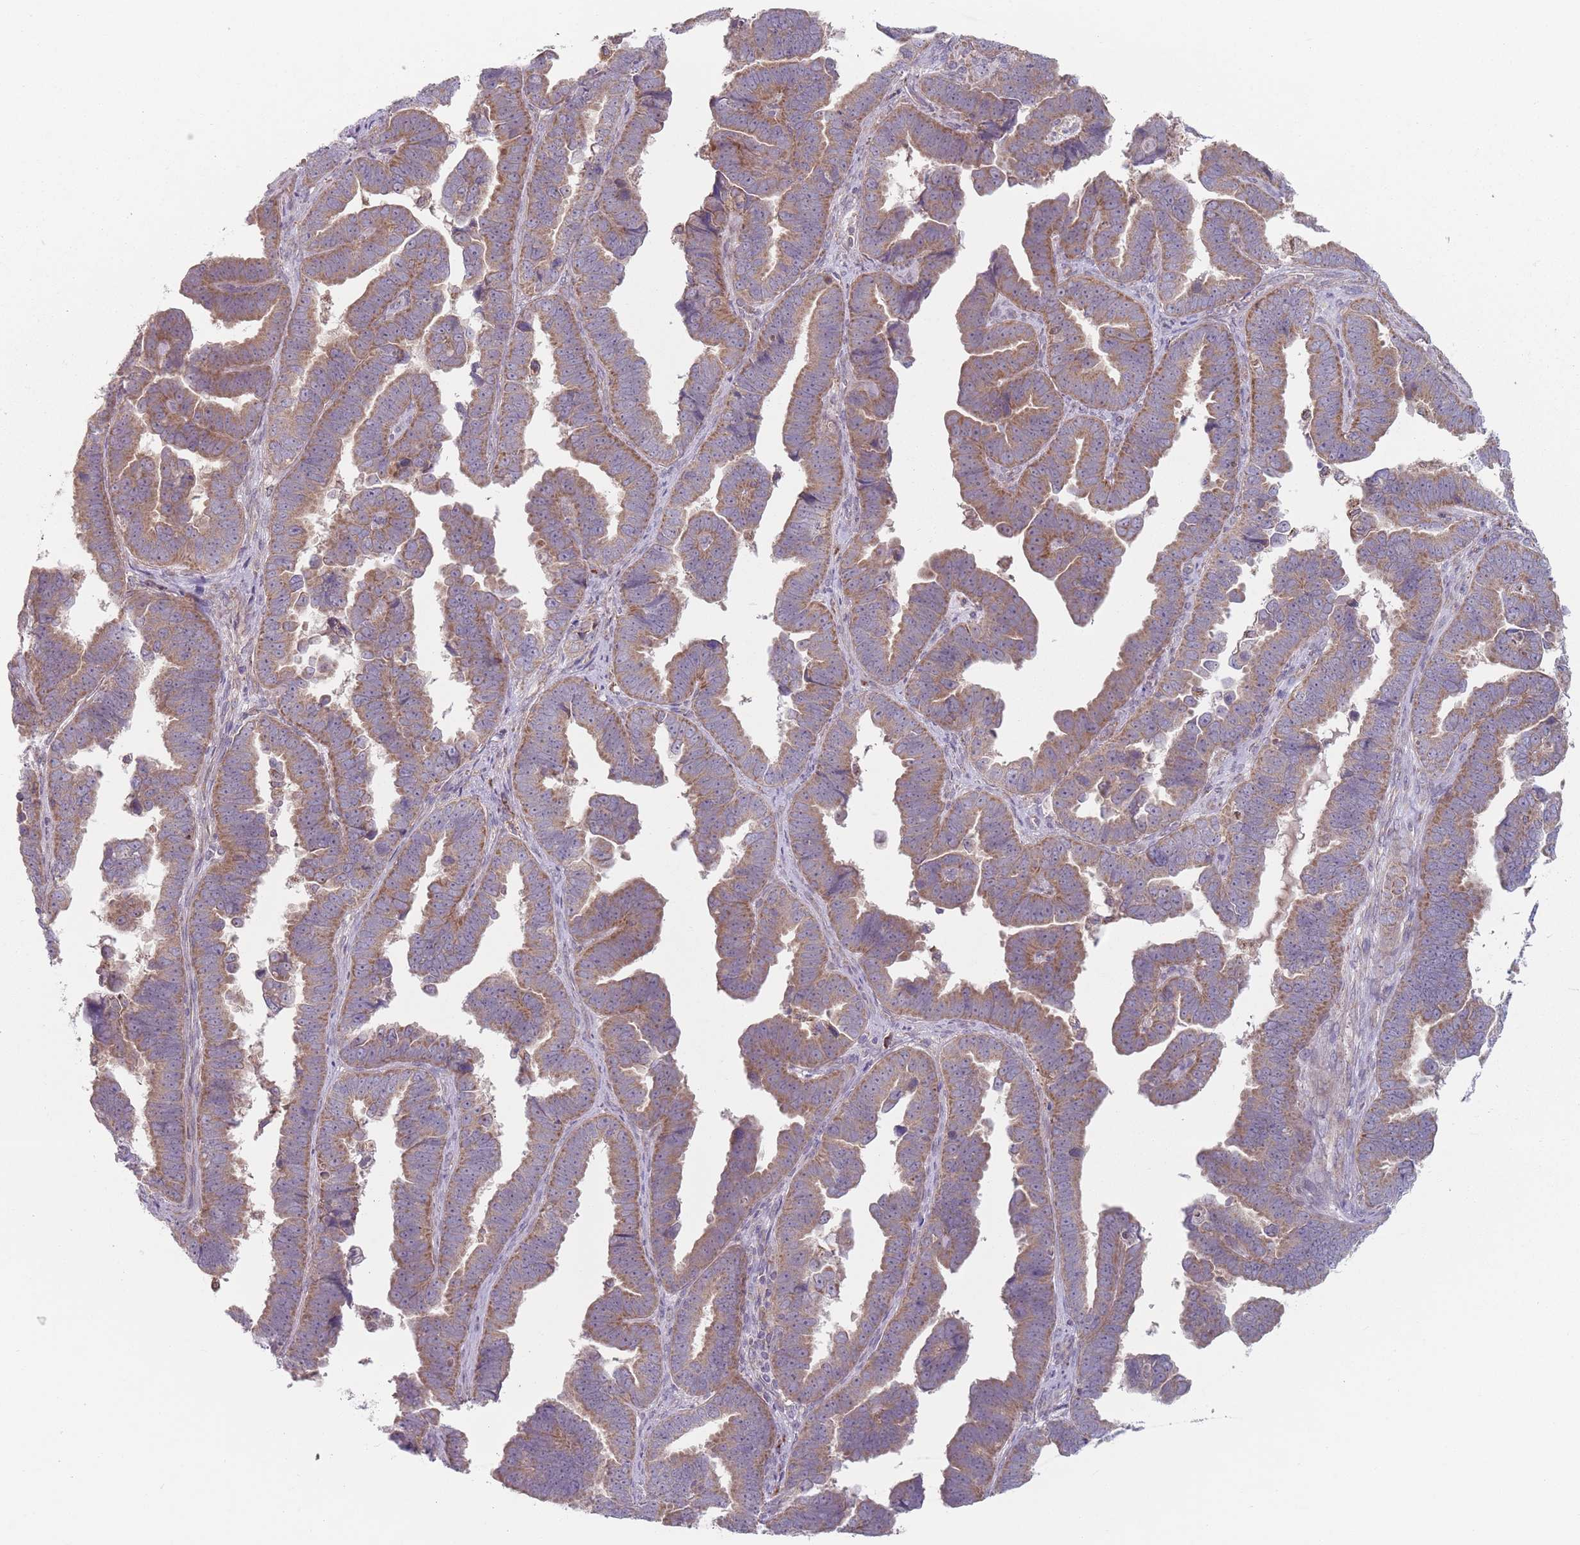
{"staining": {"intensity": "moderate", "quantity": ">75%", "location": "cytoplasmic/membranous"}, "tissue": "endometrial cancer", "cell_type": "Tumor cells", "image_type": "cancer", "snomed": [{"axis": "morphology", "description": "Adenocarcinoma, NOS"}, {"axis": "topography", "description": "Endometrium"}], "caption": "Immunohistochemical staining of adenocarcinoma (endometrial) displays medium levels of moderate cytoplasmic/membranous positivity in about >75% of tumor cells.", "gene": "OR10Q1", "patient": {"sex": "female", "age": 75}}